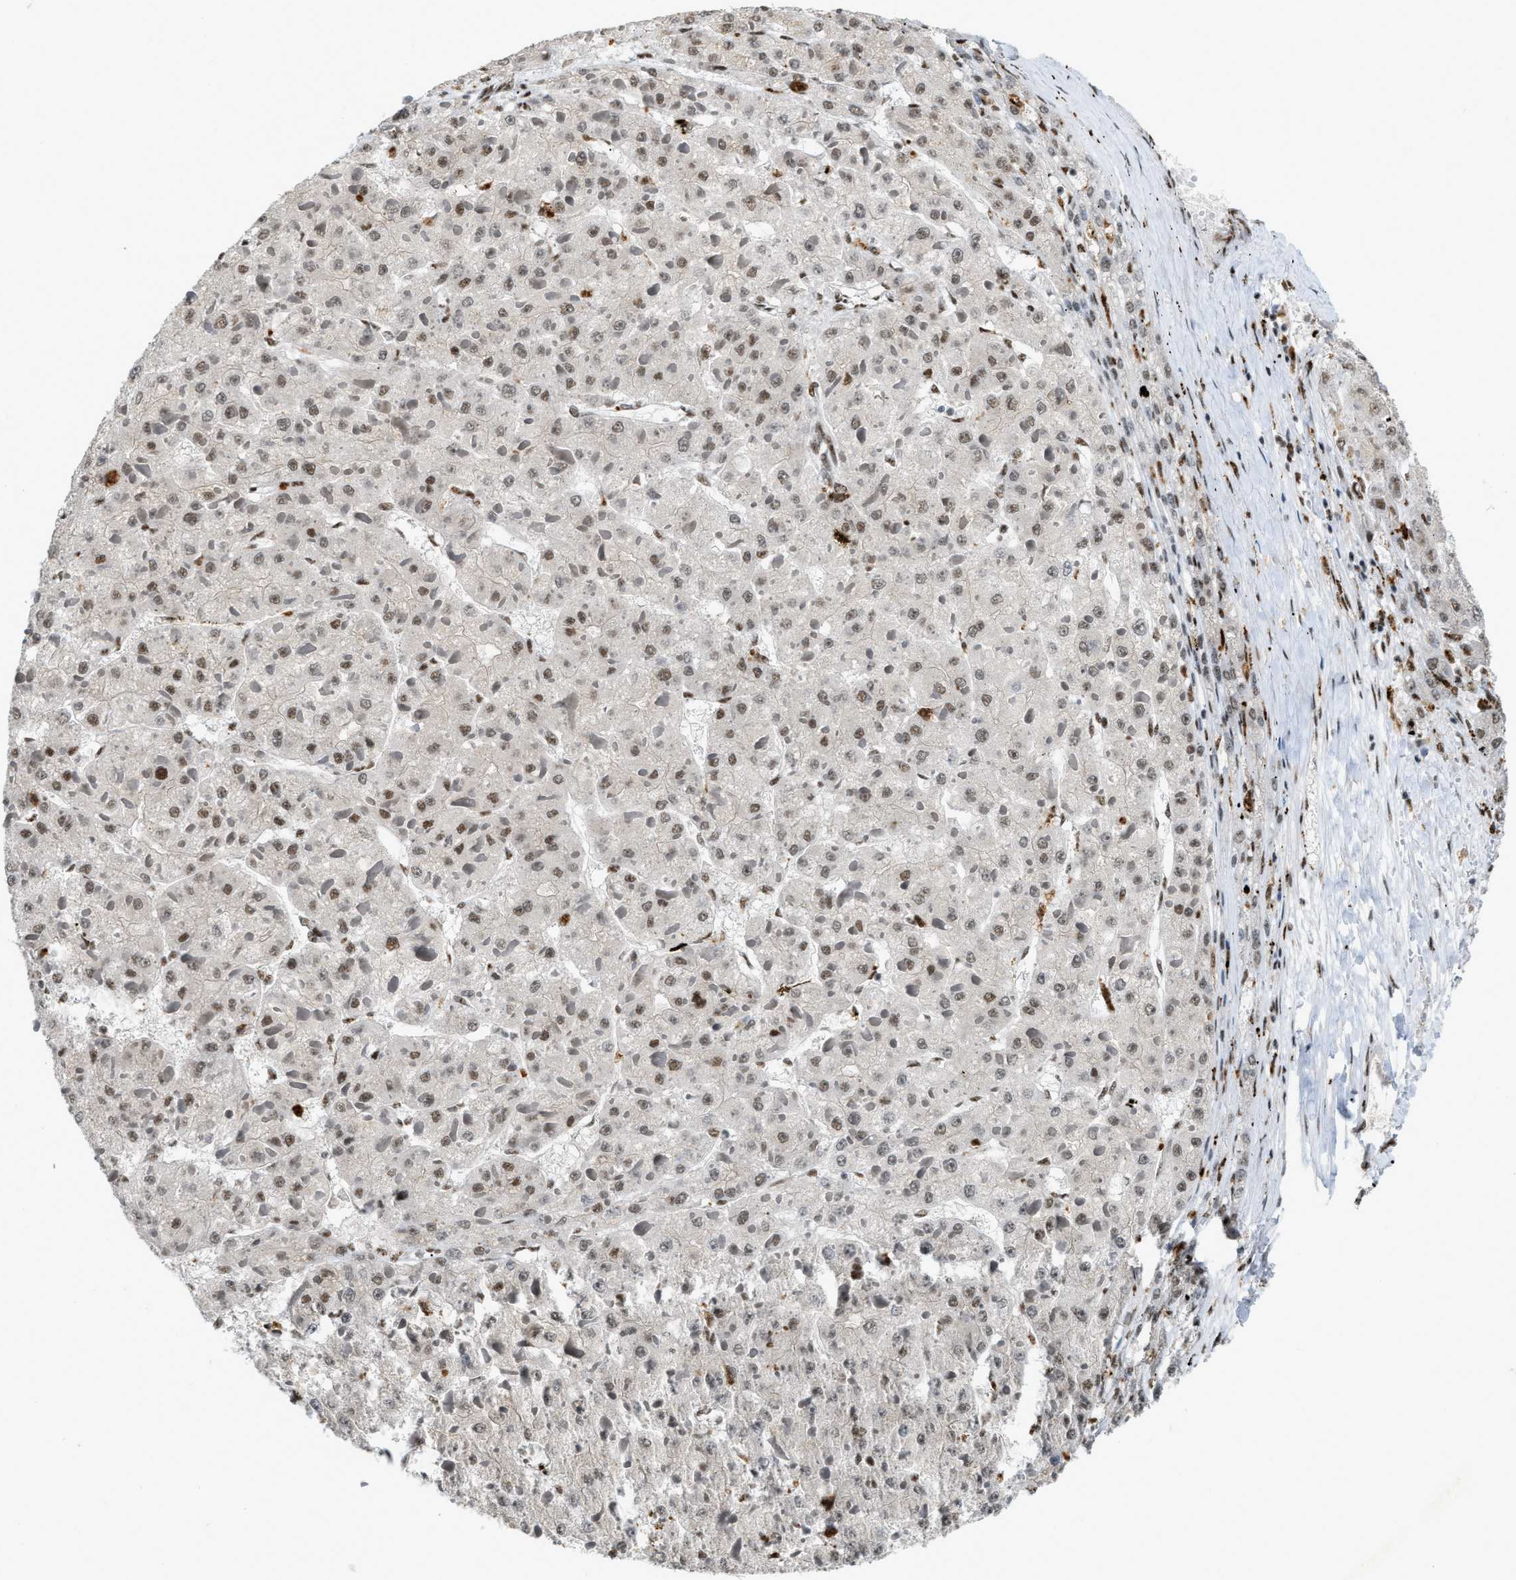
{"staining": {"intensity": "weak", "quantity": ">75%", "location": "nuclear"}, "tissue": "liver cancer", "cell_type": "Tumor cells", "image_type": "cancer", "snomed": [{"axis": "morphology", "description": "Carcinoma, Hepatocellular, NOS"}, {"axis": "topography", "description": "Liver"}], "caption": "Tumor cells exhibit low levels of weak nuclear positivity in about >75% of cells in liver cancer.", "gene": "NUMA1", "patient": {"sex": "female", "age": 73}}